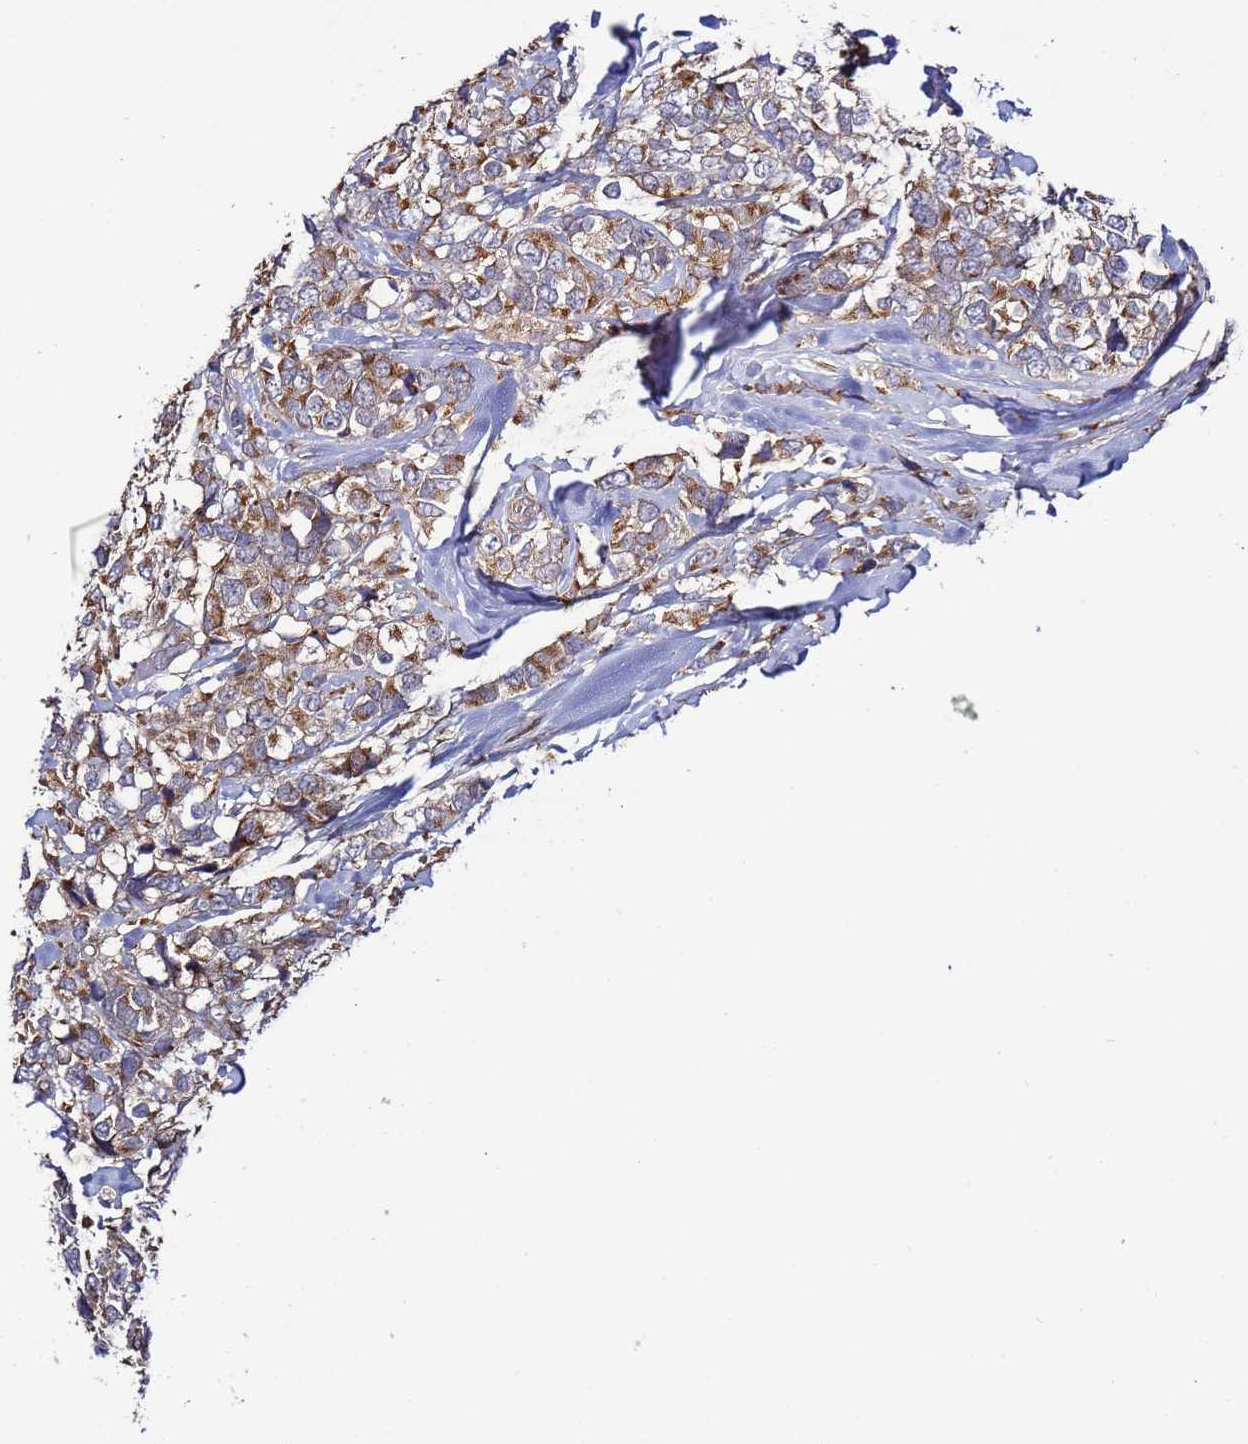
{"staining": {"intensity": "moderate", "quantity": "25%-75%", "location": "cytoplasmic/membranous"}, "tissue": "breast cancer", "cell_type": "Tumor cells", "image_type": "cancer", "snomed": [{"axis": "morphology", "description": "Lobular carcinoma"}, {"axis": "topography", "description": "Breast"}], "caption": "Breast cancer (lobular carcinoma) was stained to show a protein in brown. There is medium levels of moderate cytoplasmic/membranous positivity in approximately 25%-75% of tumor cells.", "gene": "TMEM176B", "patient": {"sex": "female", "age": 59}}